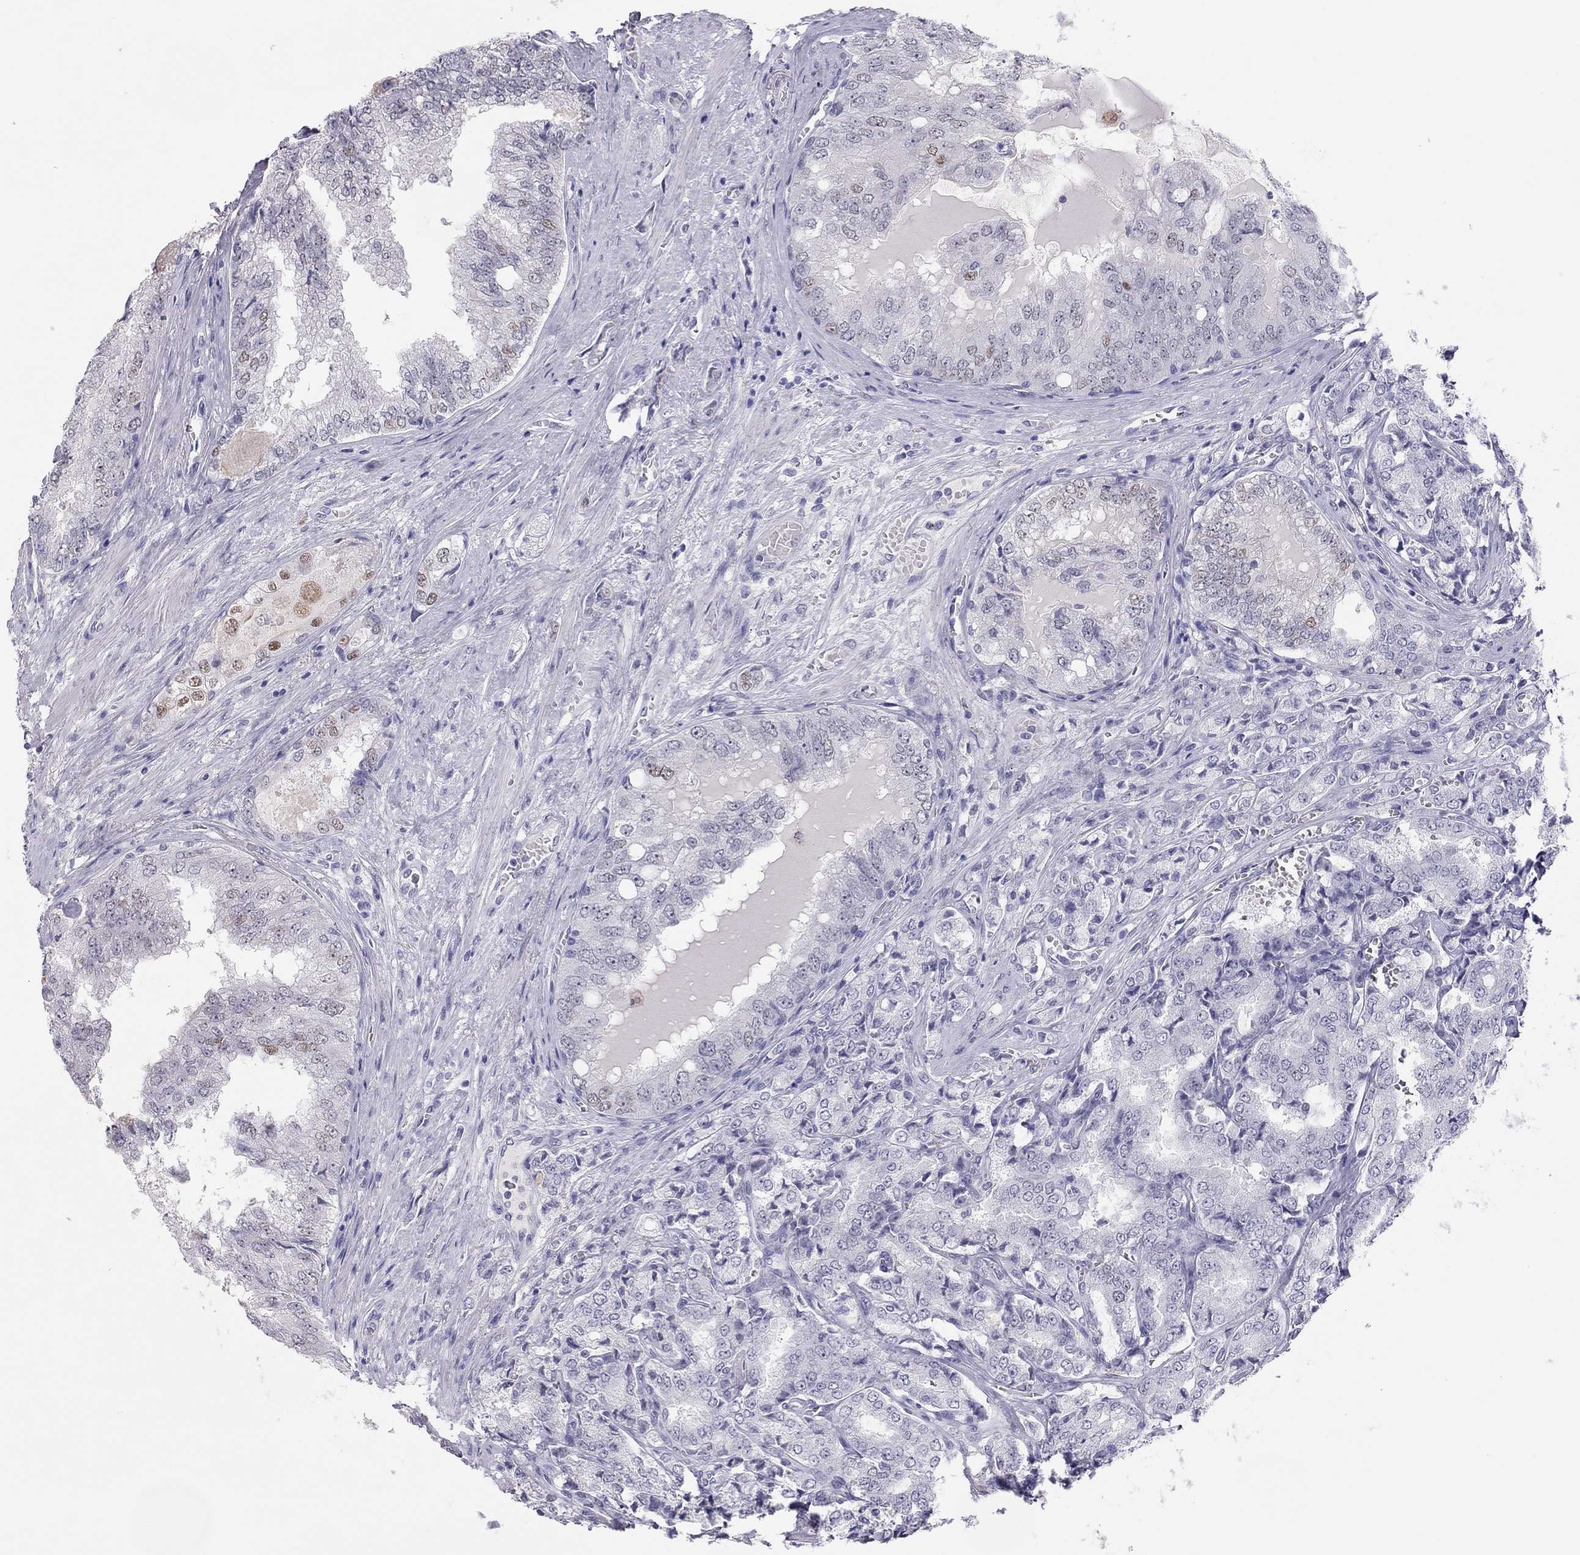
{"staining": {"intensity": "moderate", "quantity": "<25%", "location": "nuclear"}, "tissue": "prostate cancer", "cell_type": "Tumor cells", "image_type": "cancer", "snomed": [{"axis": "morphology", "description": "Adenocarcinoma, NOS"}, {"axis": "topography", "description": "Prostate"}], "caption": "The micrograph demonstrates a brown stain indicating the presence of a protein in the nuclear of tumor cells in prostate adenocarcinoma.", "gene": "PHOX2A", "patient": {"sex": "male", "age": 65}}